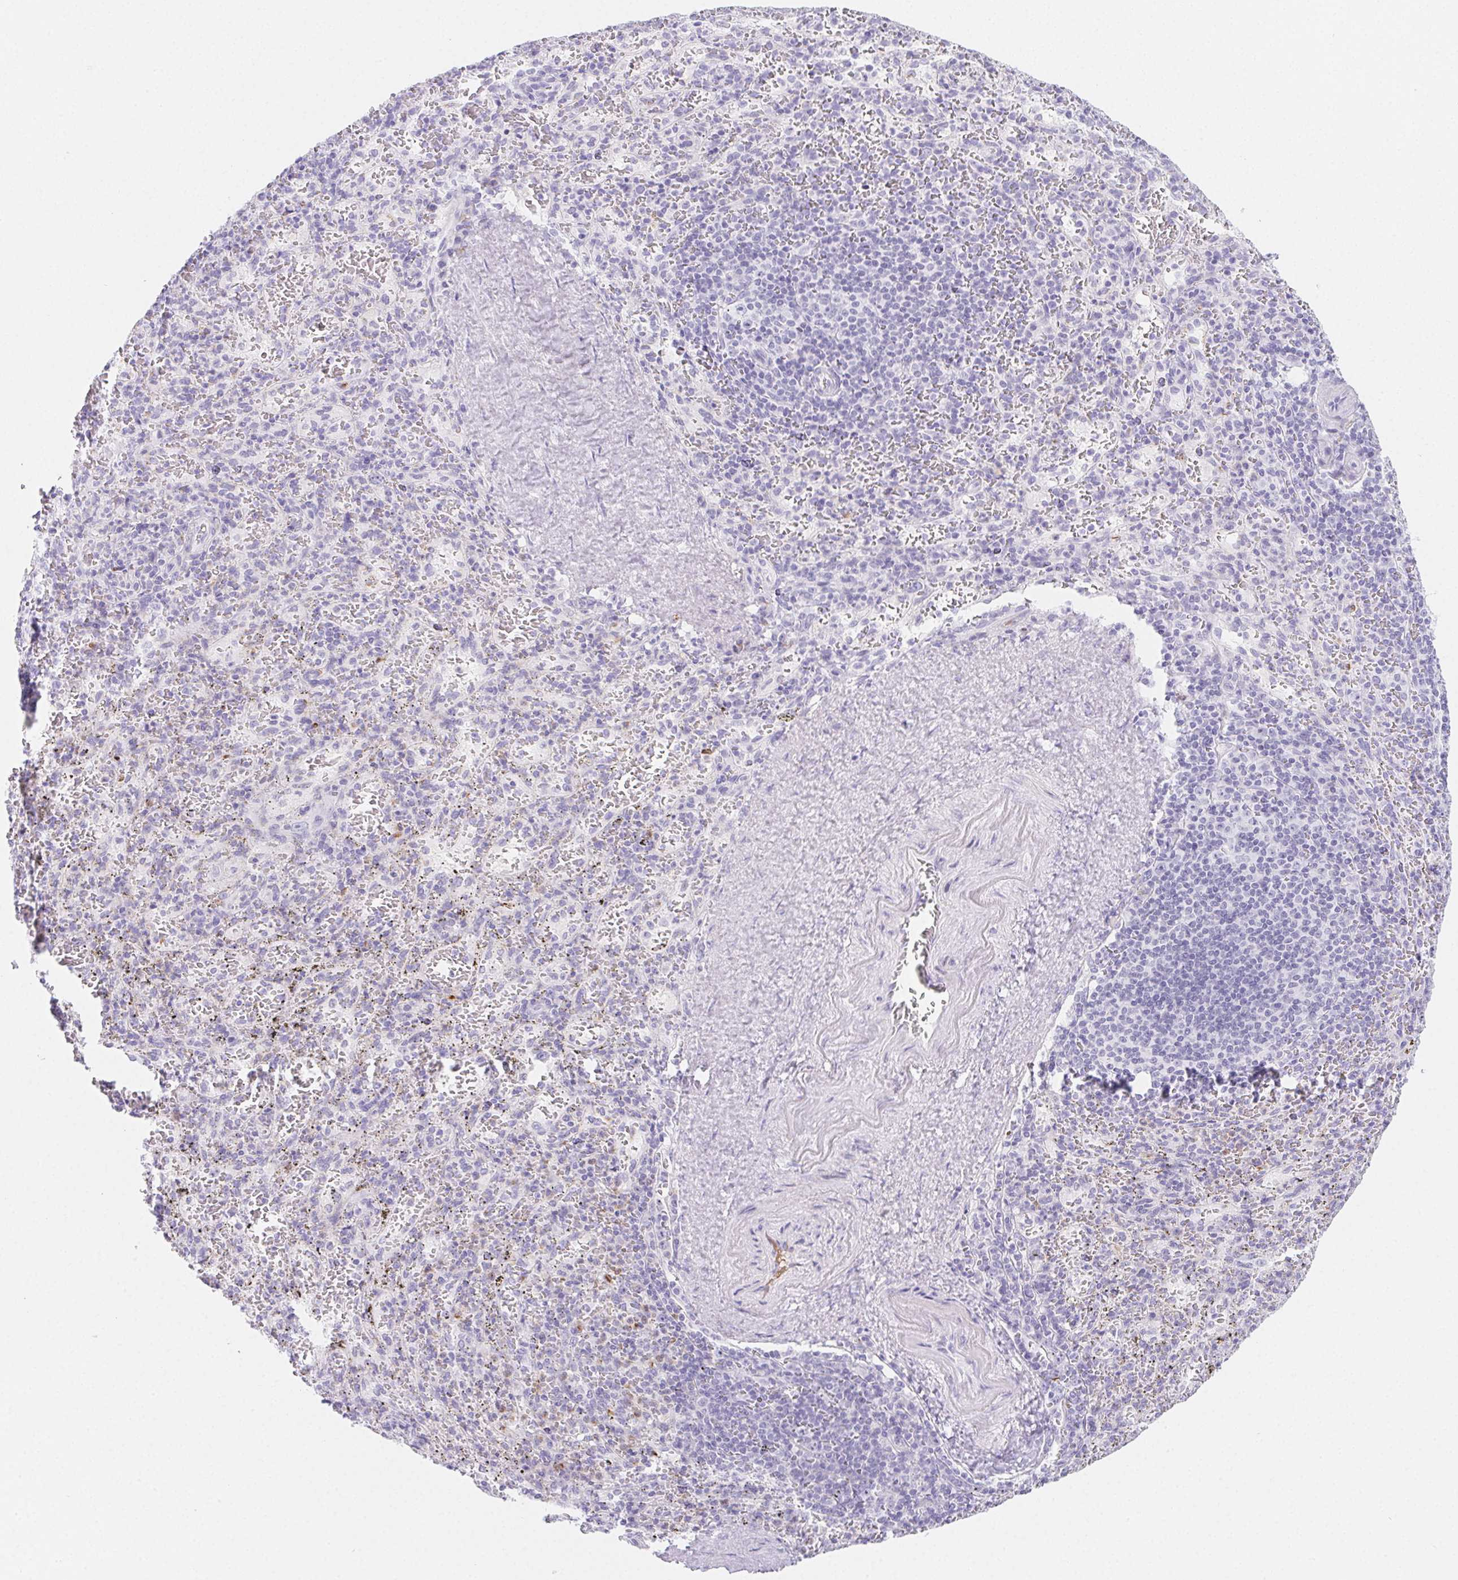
{"staining": {"intensity": "negative", "quantity": "none", "location": "none"}, "tissue": "spleen", "cell_type": "Cells in red pulp", "image_type": "normal", "snomed": [{"axis": "morphology", "description": "Normal tissue, NOS"}, {"axis": "topography", "description": "Spleen"}], "caption": "An immunohistochemistry (IHC) micrograph of unremarkable spleen is shown. There is no staining in cells in red pulp of spleen.", "gene": "ITIH2", "patient": {"sex": "male", "age": 57}}